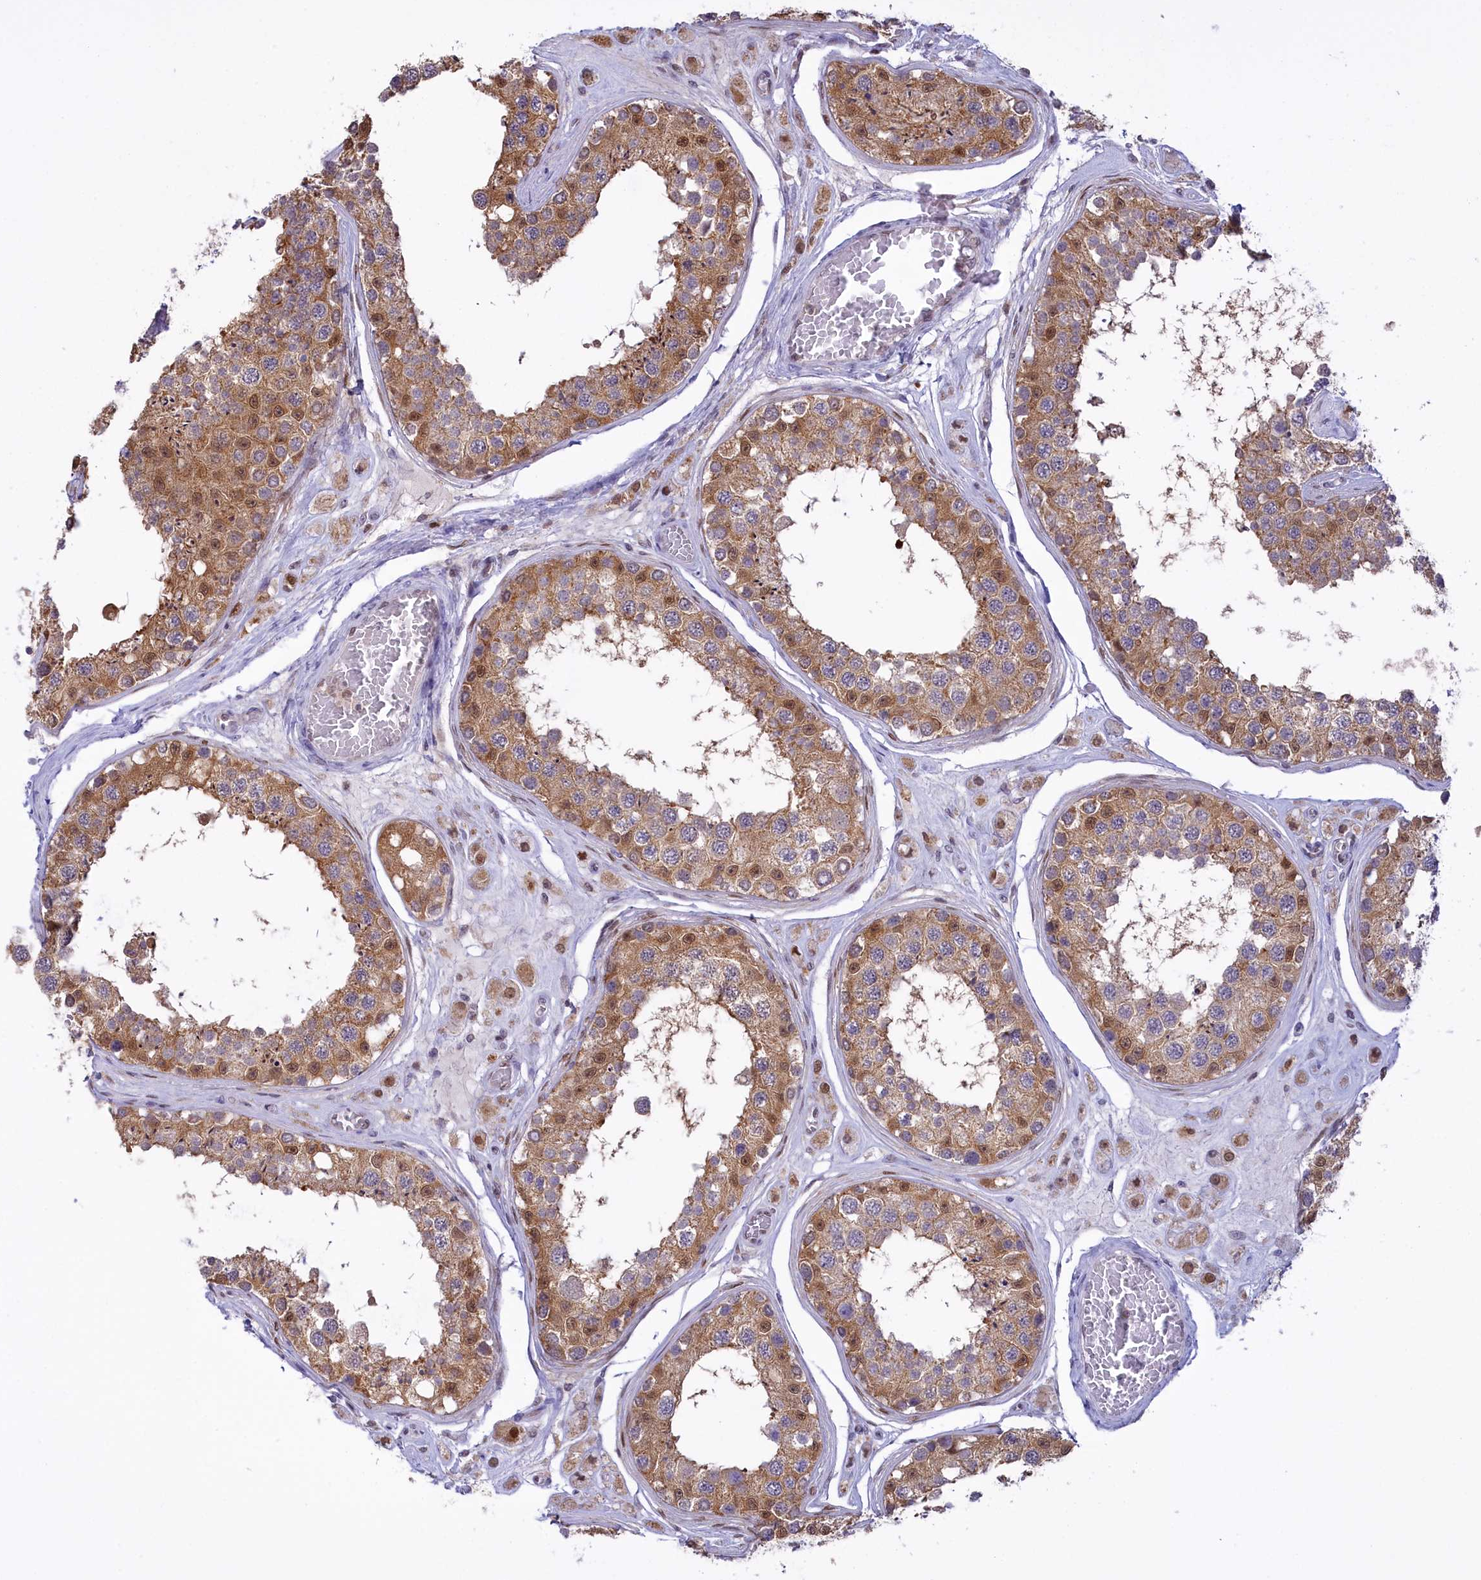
{"staining": {"intensity": "moderate", "quantity": "25%-75%", "location": "cytoplasmic/membranous,nuclear"}, "tissue": "testis", "cell_type": "Cells in seminiferous ducts", "image_type": "normal", "snomed": [{"axis": "morphology", "description": "Normal tissue, NOS"}, {"axis": "topography", "description": "Testis"}], "caption": "Immunohistochemical staining of unremarkable testis demonstrates moderate cytoplasmic/membranous,nuclear protein expression in approximately 25%-75% of cells in seminiferous ducts.", "gene": "IZUMO2", "patient": {"sex": "male", "age": 25}}